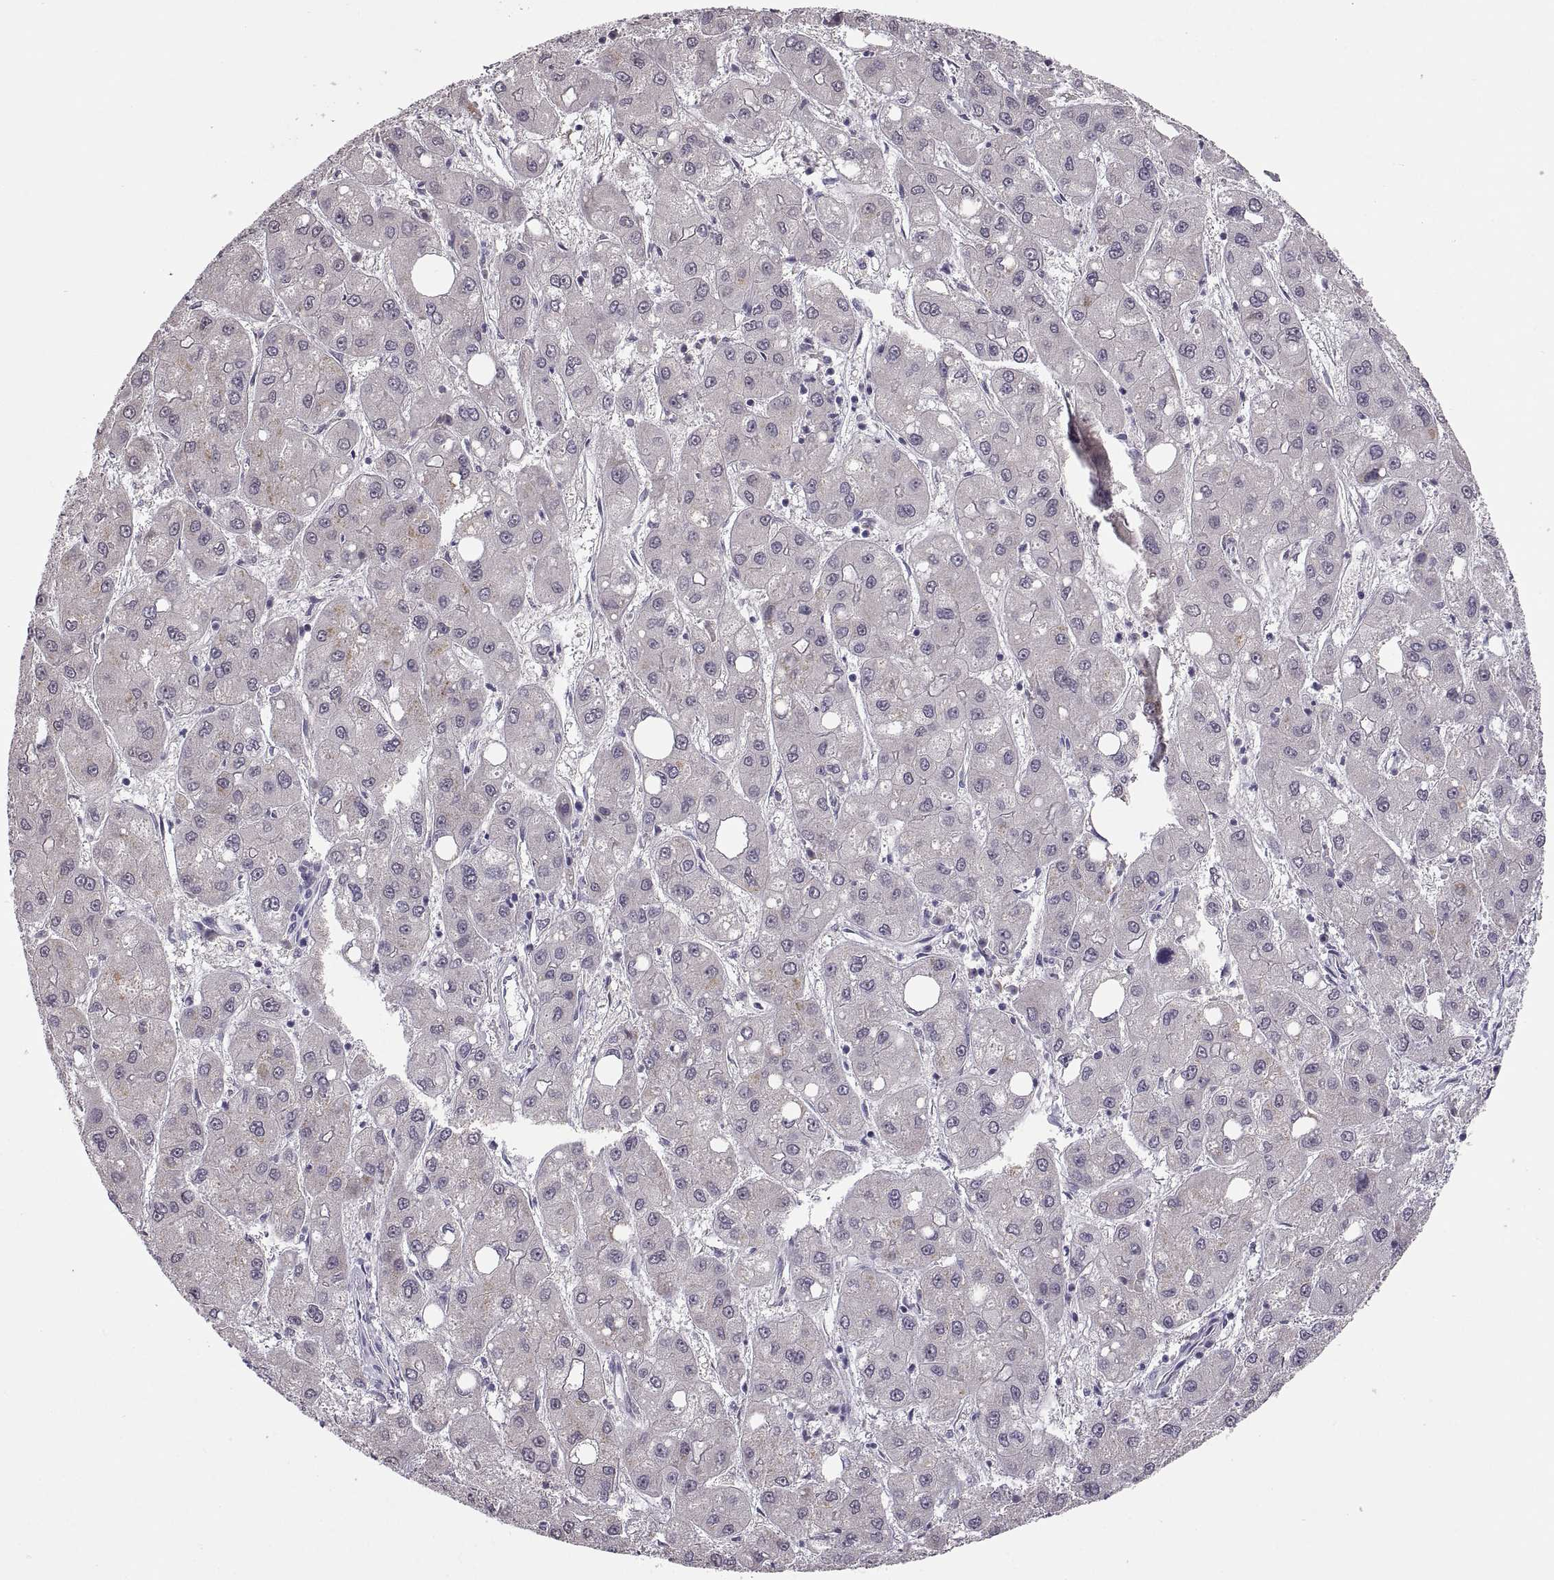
{"staining": {"intensity": "negative", "quantity": "none", "location": "none"}, "tissue": "liver cancer", "cell_type": "Tumor cells", "image_type": "cancer", "snomed": [{"axis": "morphology", "description": "Carcinoma, Hepatocellular, NOS"}, {"axis": "topography", "description": "Liver"}], "caption": "This is an immunohistochemistry histopathology image of hepatocellular carcinoma (liver). There is no expression in tumor cells.", "gene": "MAGEB18", "patient": {"sex": "male", "age": 73}}